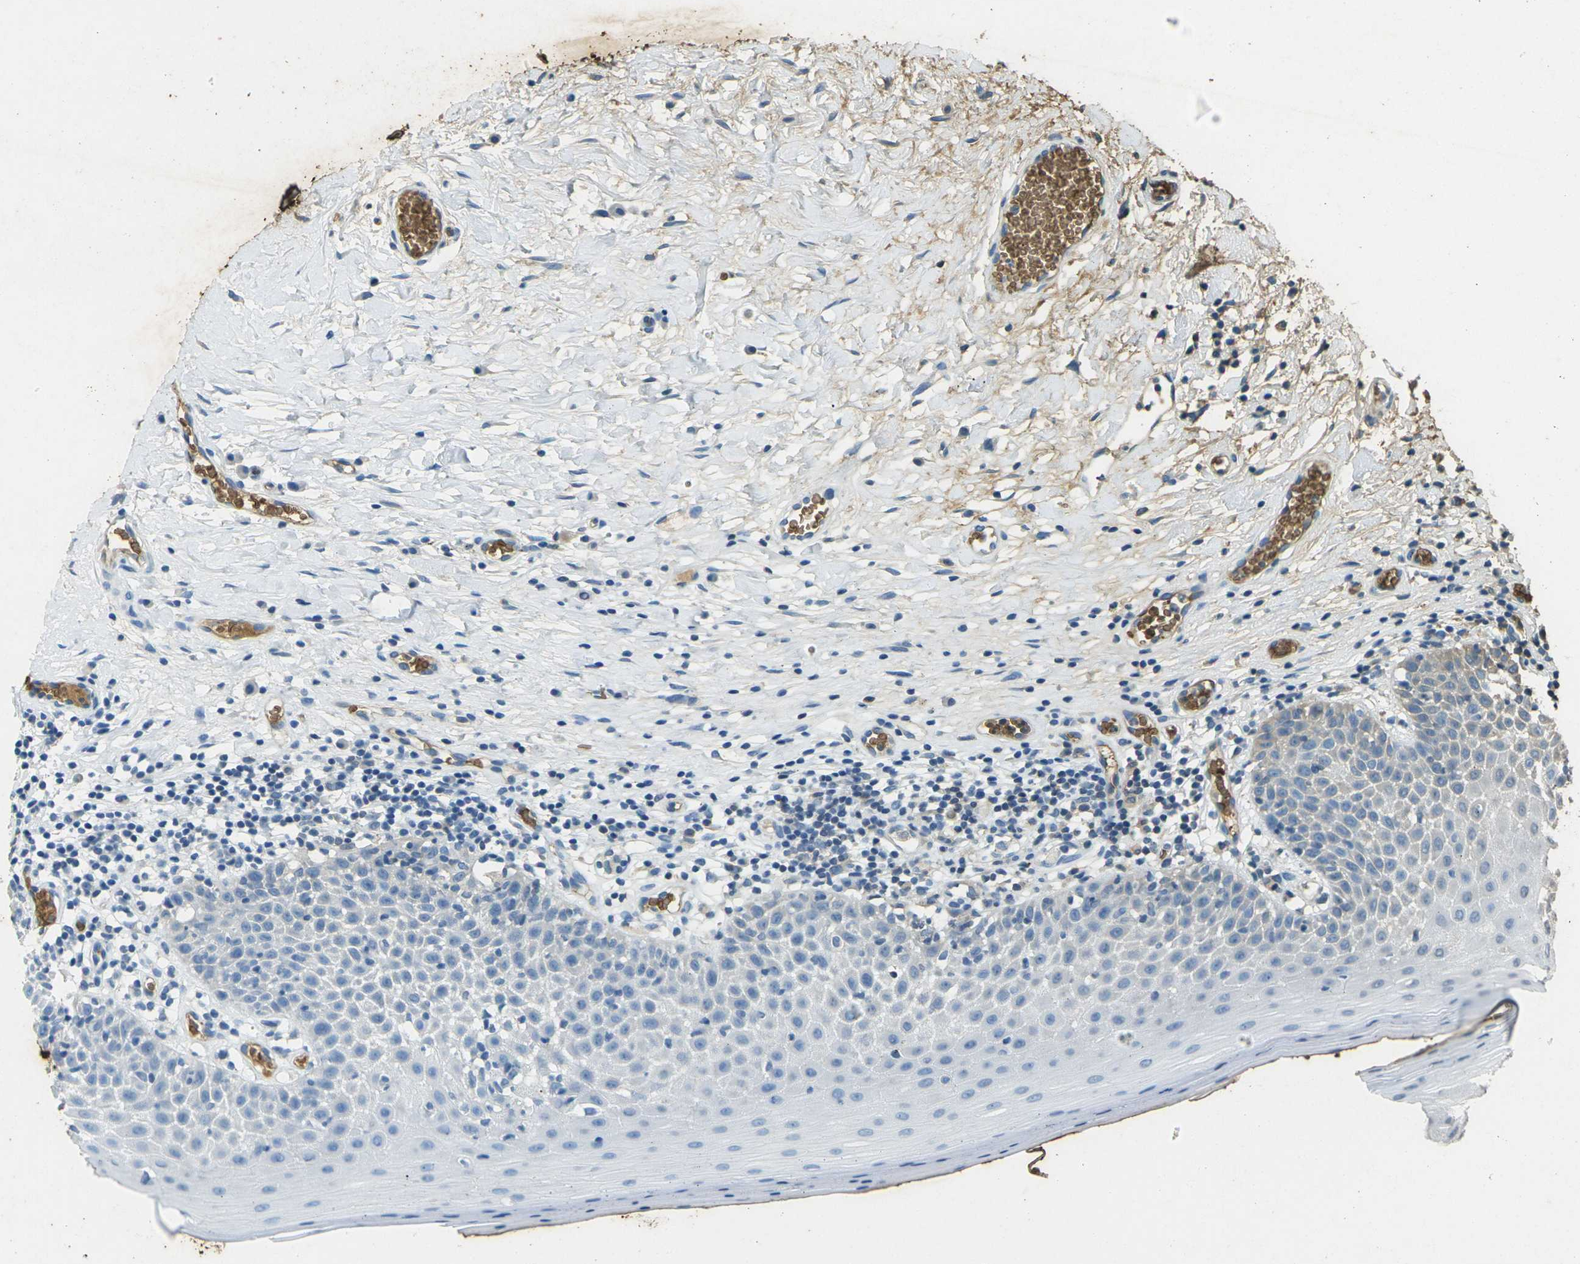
{"staining": {"intensity": "weak", "quantity": "<25%", "location": "cytoplasmic/membranous"}, "tissue": "oral mucosa", "cell_type": "Squamous epithelial cells", "image_type": "normal", "snomed": [{"axis": "morphology", "description": "Normal tissue, NOS"}, {"axis": "topography", "description": "Skeletal muscle"}, {"axis": "topography", "description": "Oral tissue"}], "caption": "Oral mucosa stained for a protein using immunohistochemistry (IHC) exhibits no expression squamous epithelial cells.", "gene": "HBB", "patient": {"sex": "male", "age": 58}}